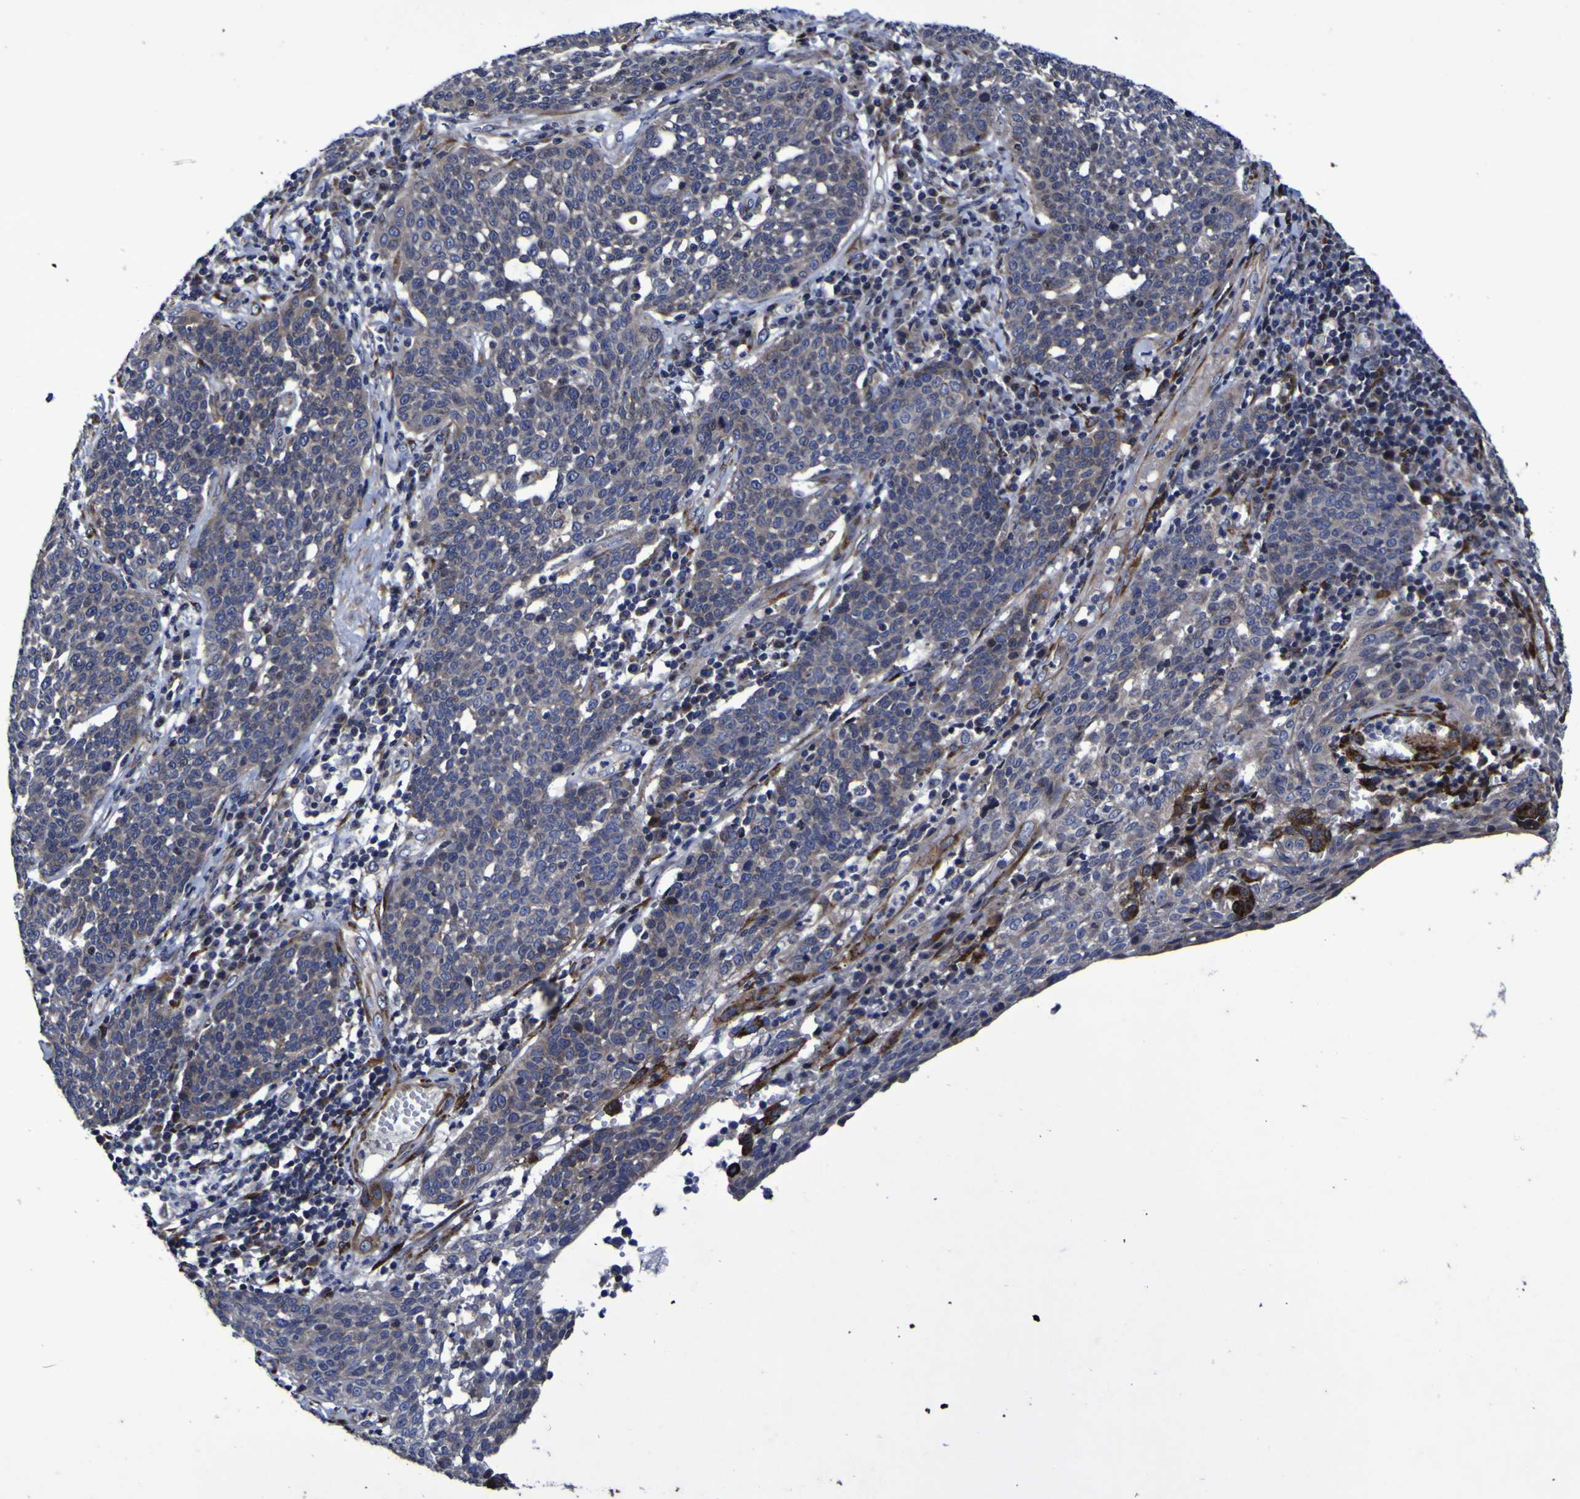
{"staining": {"intensity": "weak", "quantity": "25%-75%", "location": "cytoplasmic/membranous"}, "tissue": "cervical cancer", "cell_type": "Tumor cells", "image_type": "cancer", "snomed": [{"axis": "morphology", "description": "Squamous cell carcinoma, NOS"}, {"axis": "topography", "description": "Cervix"}], "caption": "There is low levels of weak cytoplasmic/membranous expression in tumor cells of cervical squamous cell carcinoma, as demonstrated by immunohistochemical staining (brown color).", "gene": "P3H1", "patient": {"sex": "female", "age": 34}}